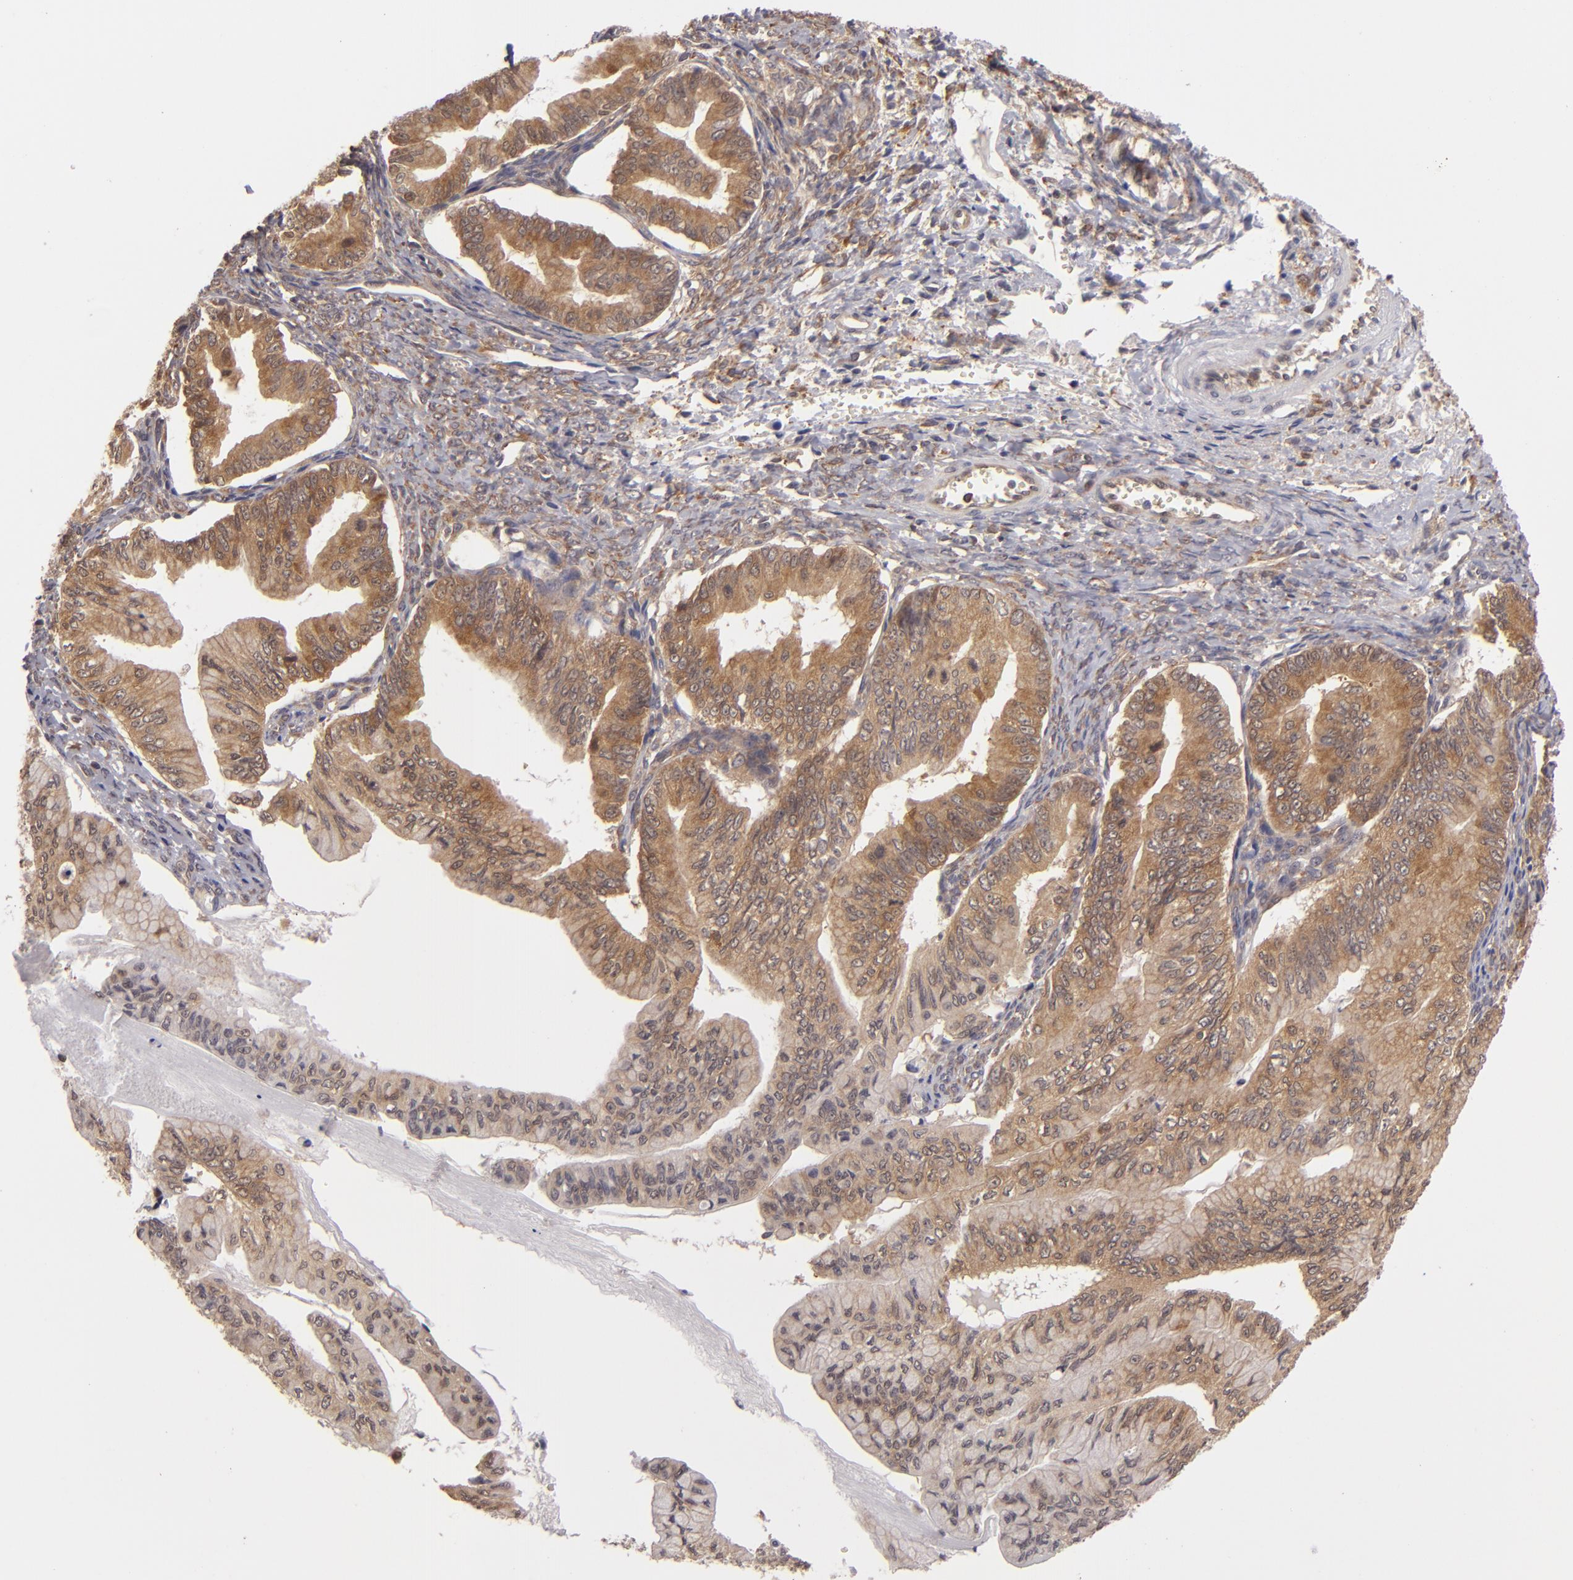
{"staining": {"intensity": "moderate", "quantity": ">75%", "location": "cytoplasmic/membranous"}, "tissue": "ovarian cancer", "cell_type": "Tumor cells", "image_type": "cancer", "snomed": [{"axis": "morphology", "description": "Cystadenocarcinoma, mucinous, NOS"}, {"axis": "topography", "description": "Ovary"}], "caption": "An image of human mucinous cystadenocarcinoma (ovarian) stained for a protein exhibits moderate cytoplasmic/membranous brown staining in tumor cells.", "gene": "MAPK3", "patient": {"sex": "female", "age": 36}}